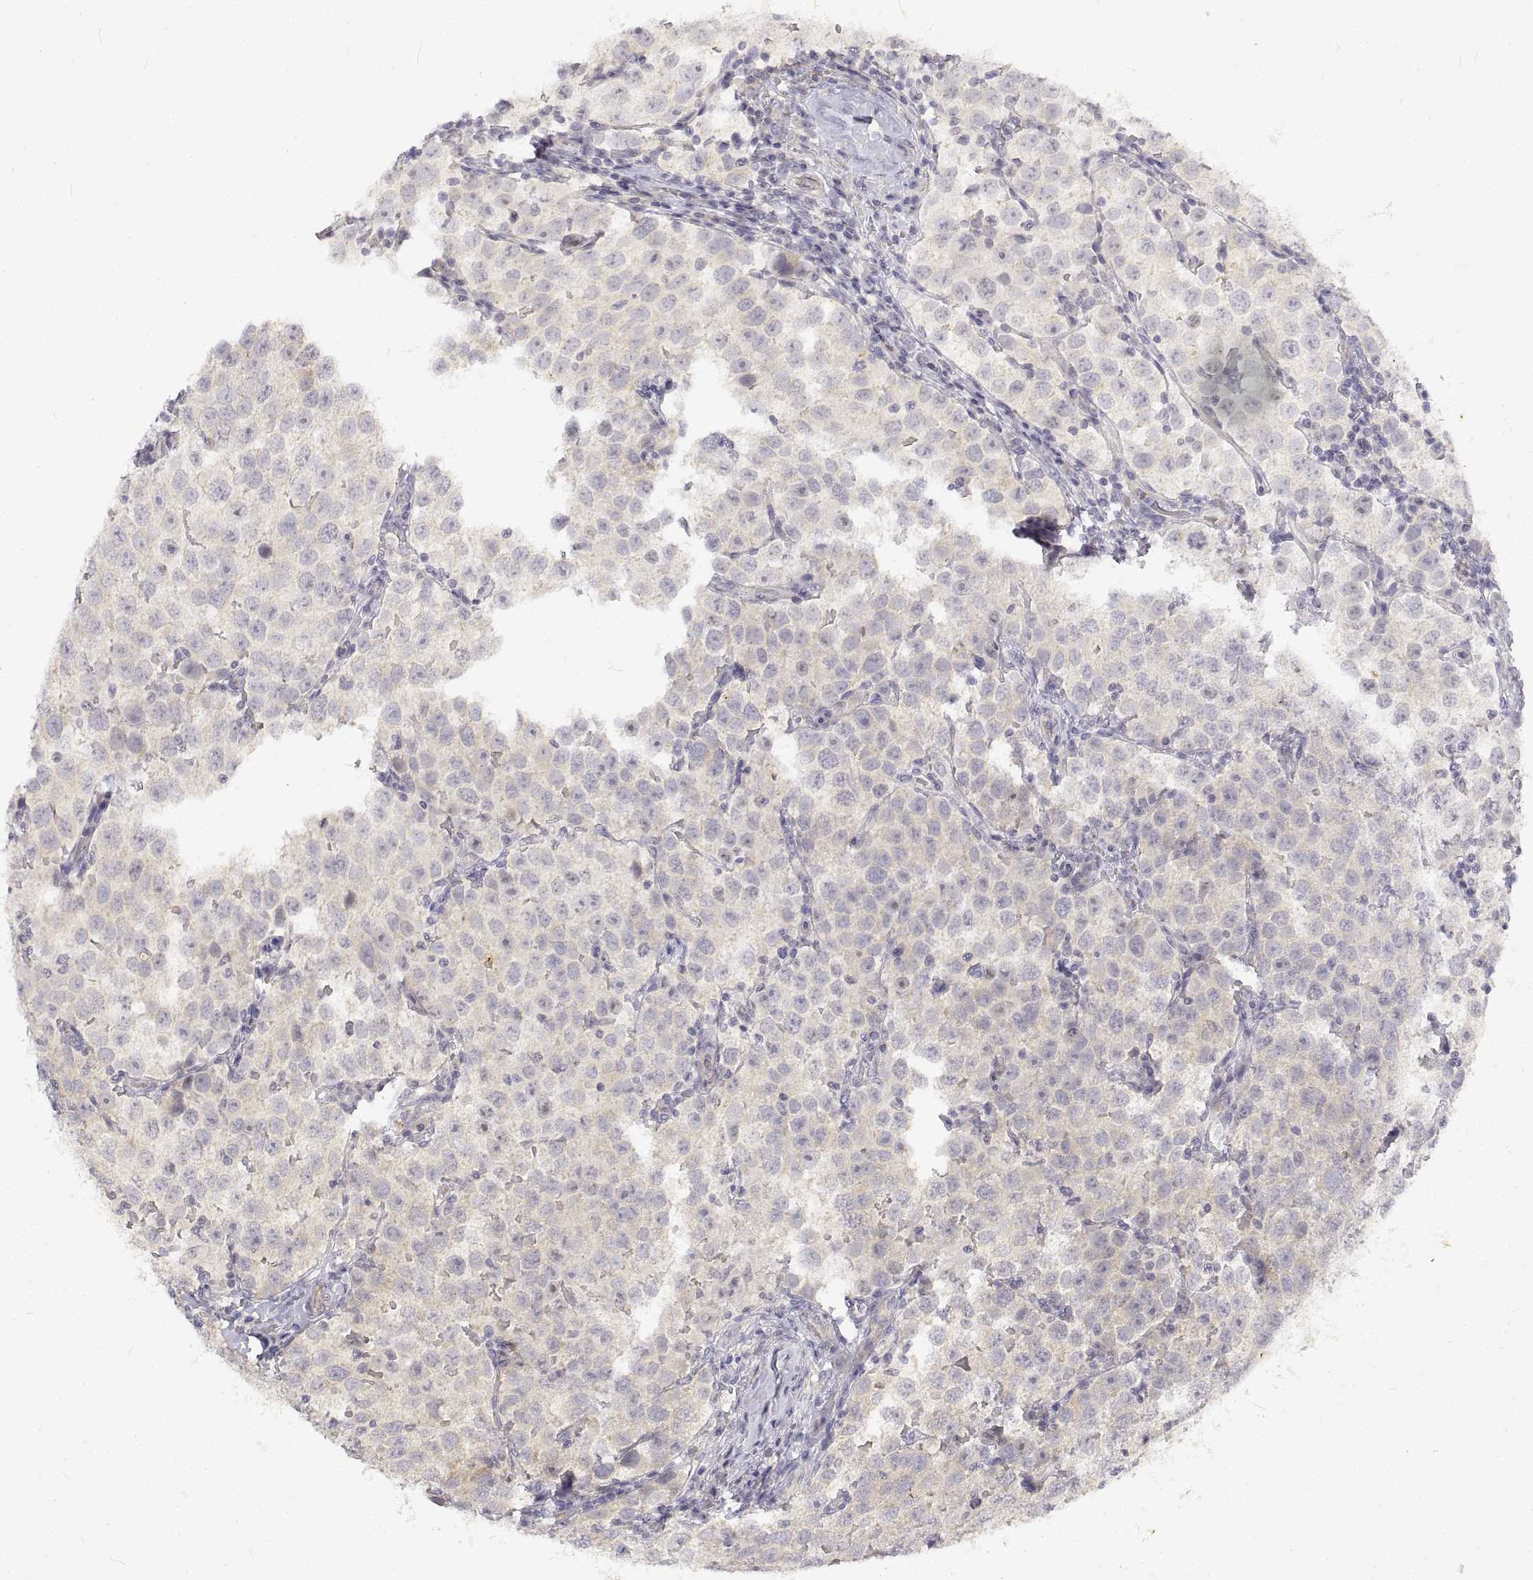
{"staining": {"intensity": "negative", "quantity": "none", "location": "none"}, "tissue": "testis cancer", "cell_type": "Tumor cells", "image_type": "cancer", "snomed": [{"axis": "morphology", "description": "Seminoma, NOS"}, {"axis": "topography", "description": "Testis"}], "caption": "Immunohistochemistry (IHC) of human seminoma (testis) shows no expression in tumor cells.", "gene": "ANO2", "patient": {"sex": "male", "age": 37}}